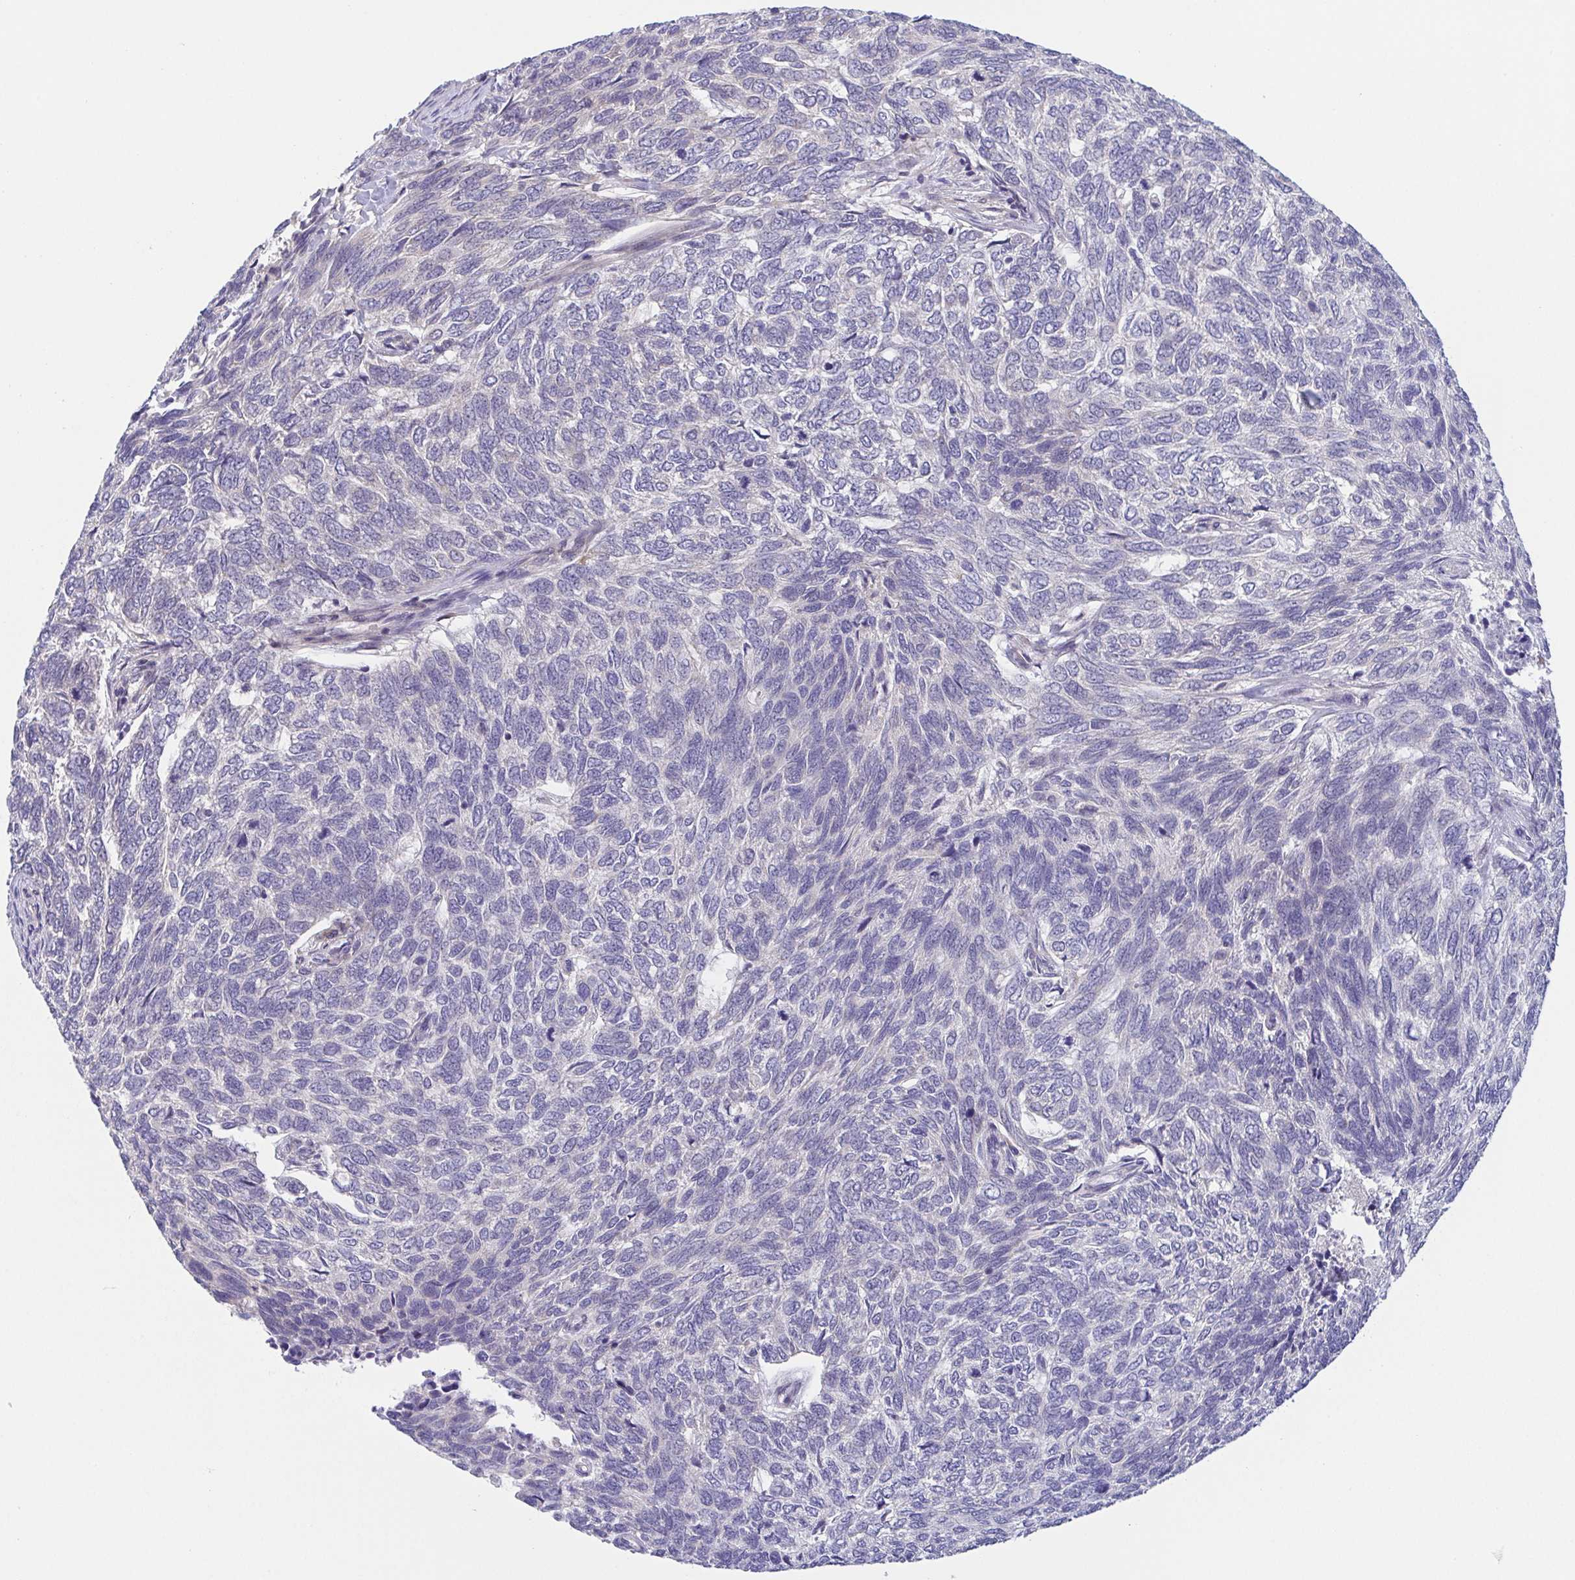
{"staining": {"intensity": "negative", "quantity": "none", "location": "none"}, "tissue": "skin cancer", "cell_type": "Tumor cells", "image_type": "cancer", "snomed": [{"axis": "morphology", "description": "Basal cell carcinoma"}, {"axis": "topography", "description": "Skin"}], "caption": "The IHC micrograph has no significant positivity in tumor cells of skin cancer tissue.", "gene": "BCL2L1", "patient": {"sex": "female", "age": 65}}